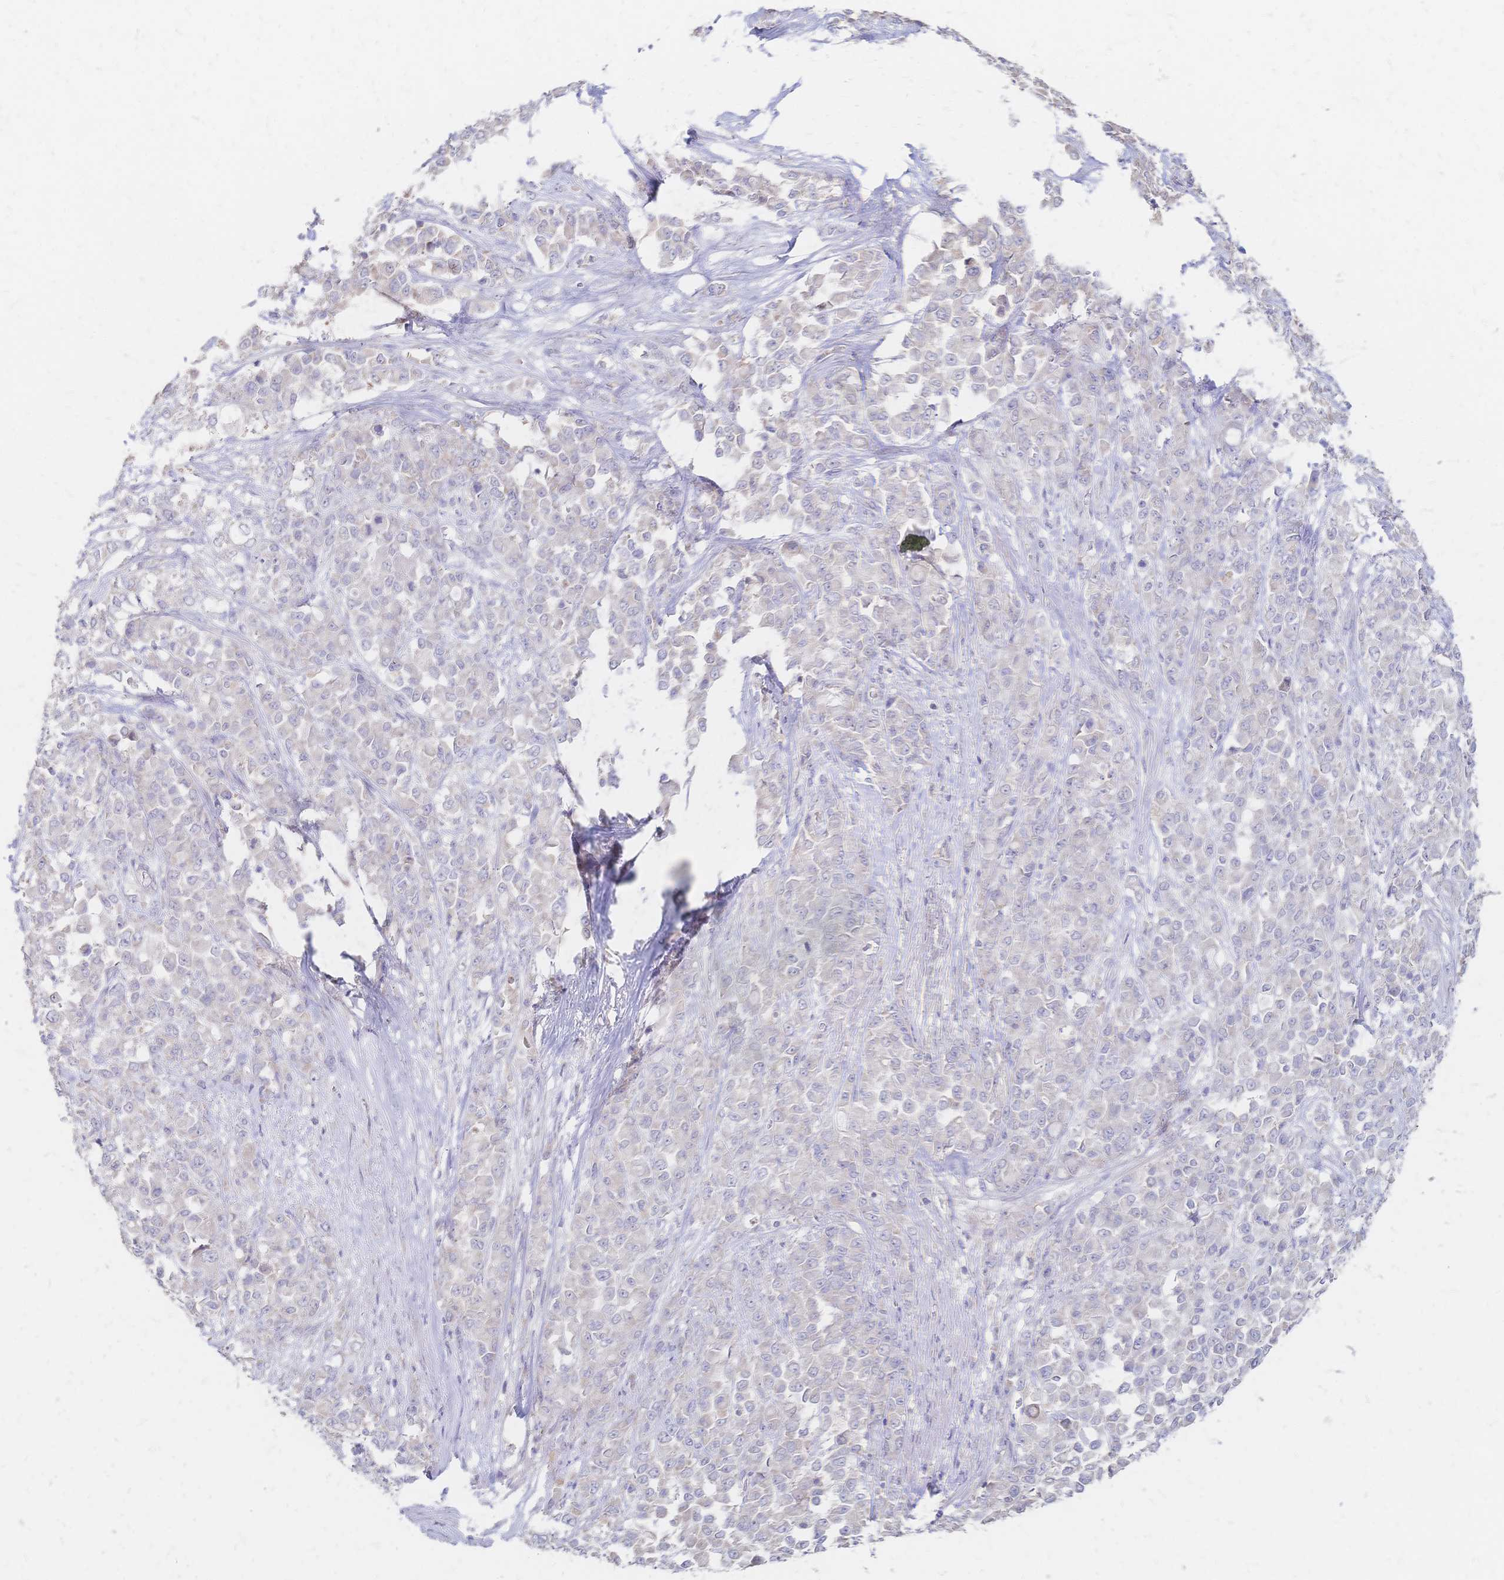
{"staining": {"intensity": "negative", "quantity": "none", "location": "none"}, "tissue": "stomach cancer", "cell_type": "Tumor cells", "image_type": "cancer", "snomed": [{"axis": "morphology", "description": "Adenocarcinoma, NOS"}, {"axis": "topography", "description": "Stomach"}], "caption": "Tumor cells show no significant protein positivity in stomach cancer. Brightfield microscopy of immunohistochemistry (IHC) stained with DAB (3,3'-diaminobenzidine) (brown) and hematoxylin (blue), captured at high magnification.", "gene": "VWC2L", "patient": {"sex": "female", "age": 76}}